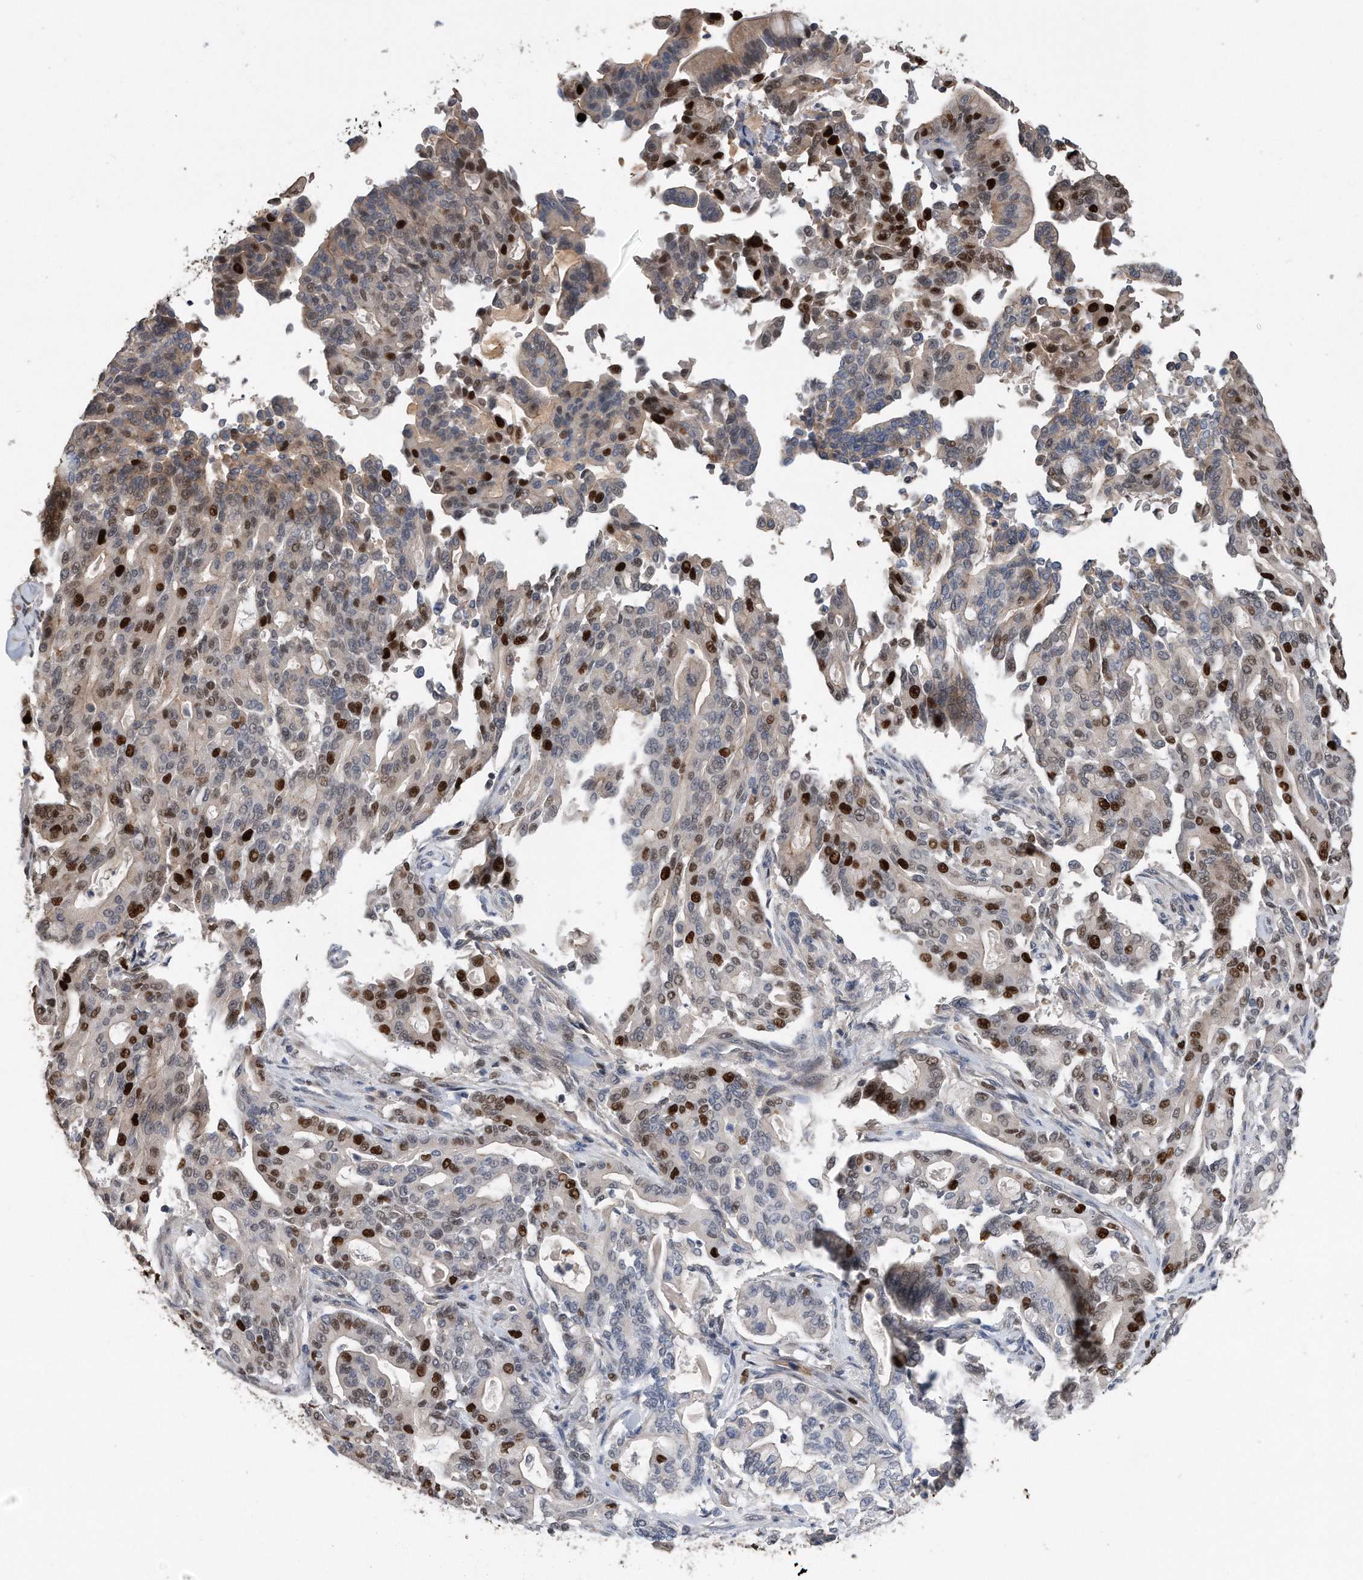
{"staining": {"intensity": "strong", "quantity": "25%-75%", "location": "nuclear"}, "tissue": "pancreatic cancer", "cell_type": "Tumor cells", "image_type": "cancer", "snomed": [{"axis": "morphology", "description": "Adenocarcinoma, NOS"}, {"axis": "topography", "description": "Pancreas"}], "caption": "Strong nuclear staining is identified in about 25%-75% of tumor cells in pancreatic cancer.", "gene": "PCNA", "patient": {"sex": "male", "age": 63}}